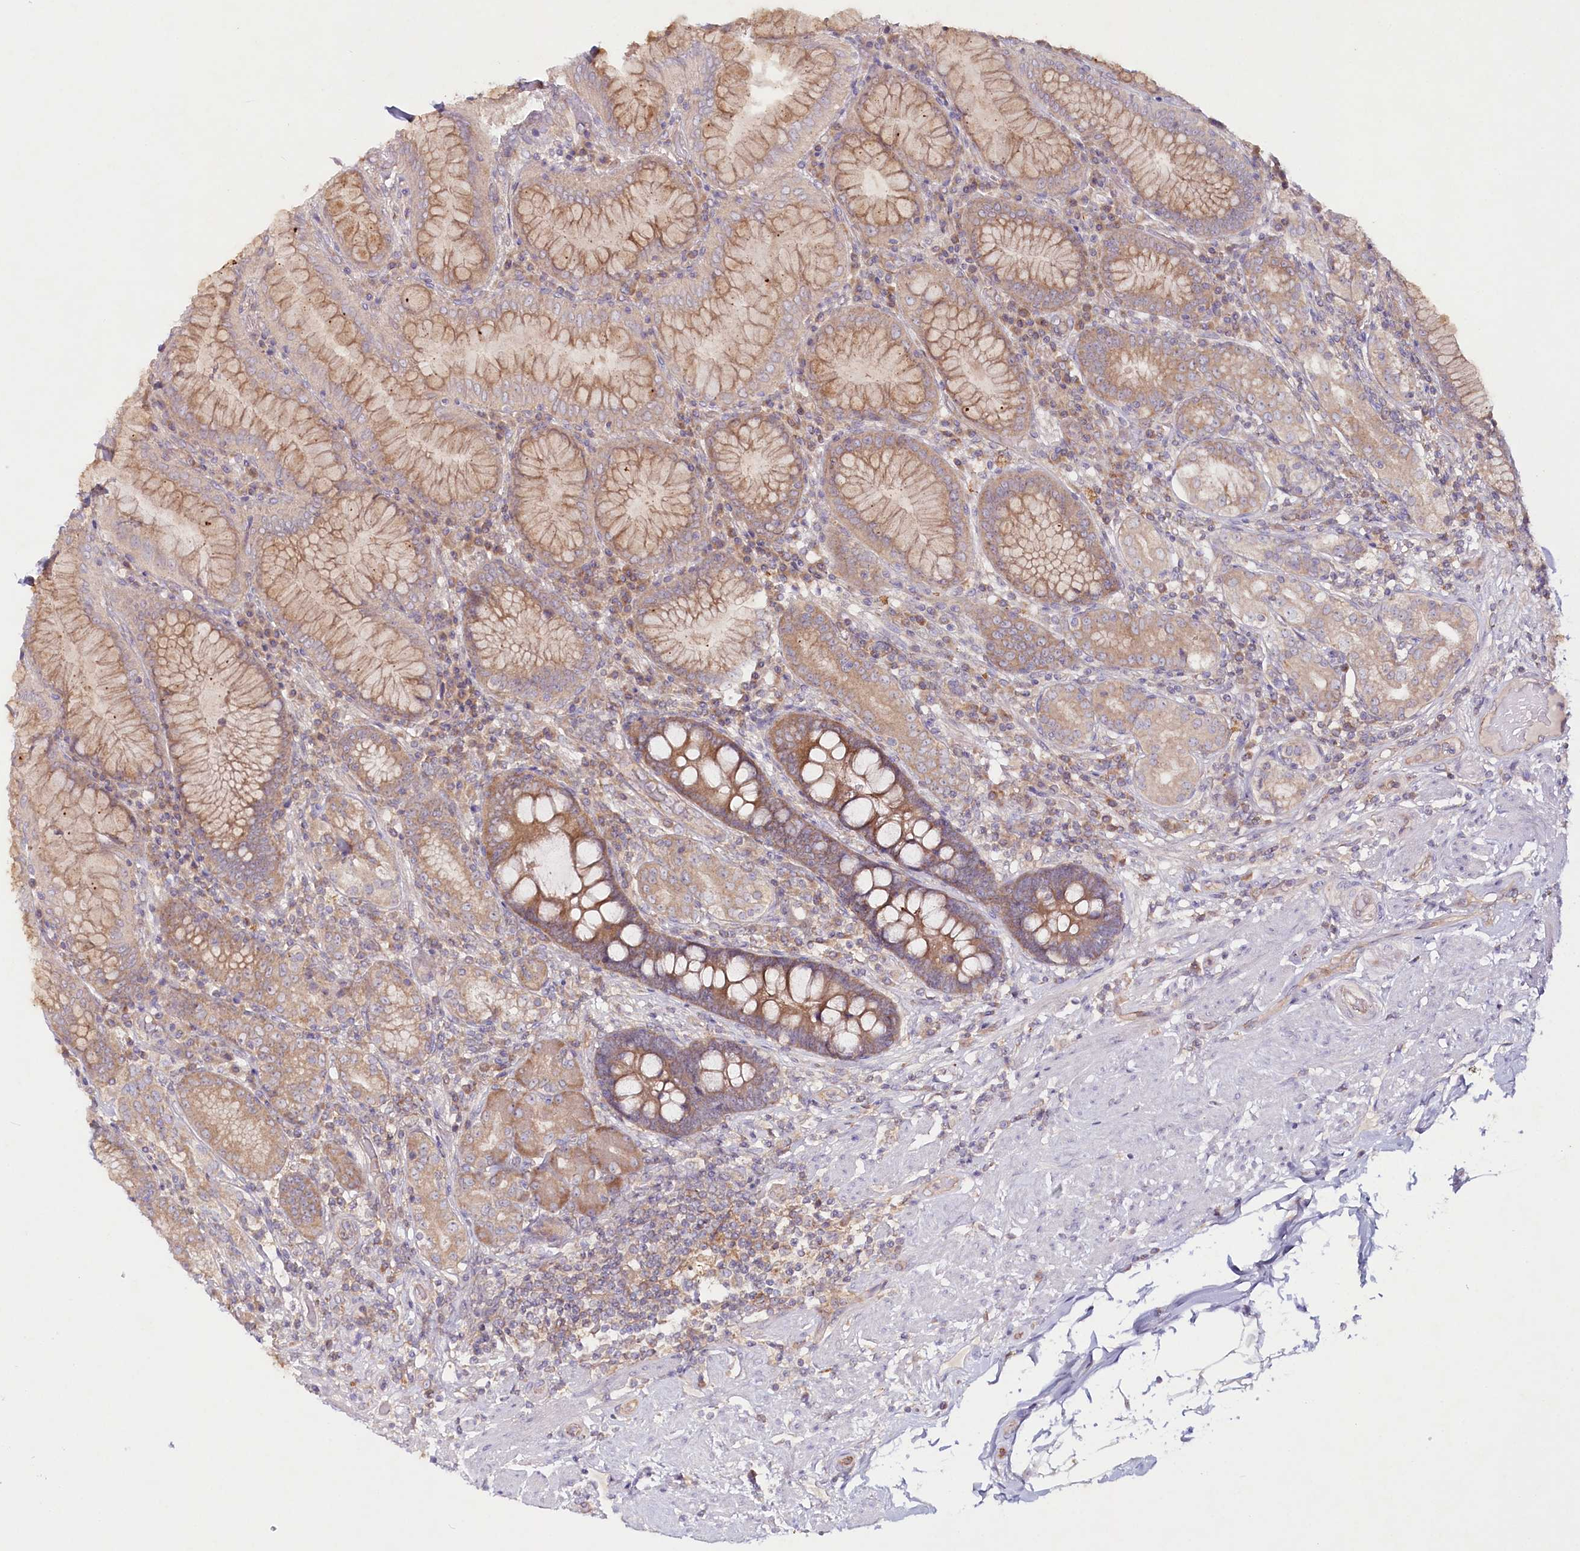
{"staining": {"intensity": "moderate", "quantity": ">75%", "location": "cytoplasmic/membranous"}, "tissue": "stomach", "cell_type": "Glandular cells", "image_type": "normal", "snomed": [{"axis": "morphology", "description": "Normal tissue, NOS"}, {"axis": "topography", "description": "Stomach, upper"}, {"axis": "topography", "description": "Stomach, lower"}], "caption": "Protein staining demonstrates moderate cytoplasmic/membranous positivity in about >75% of glandular cells in benign stomach. (brown staining indicates protein expression, while blue staining denotes nuclei).", "gene": "TNIP1", "patient": {"sex": "female", "age": 76}}